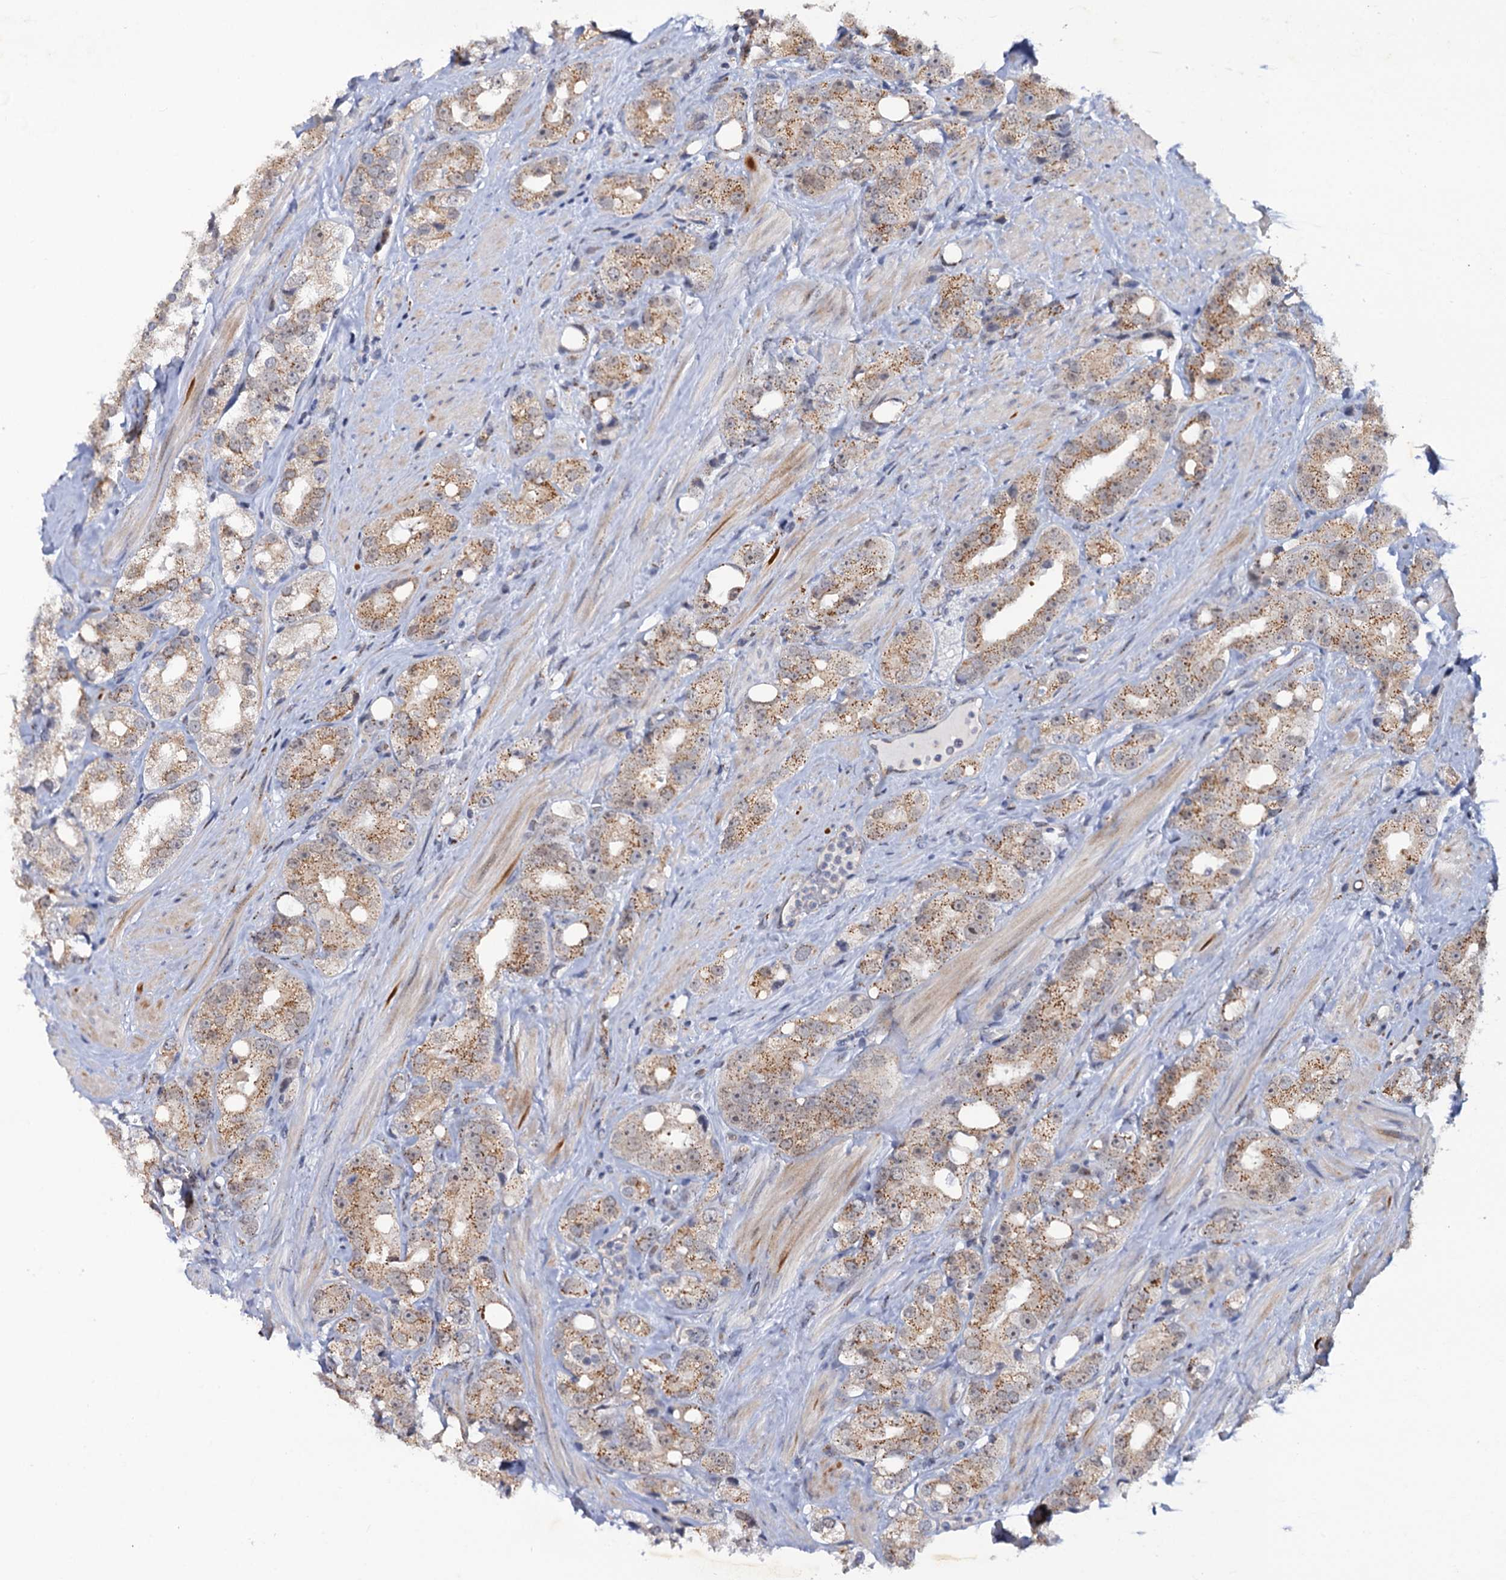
{"staining": {"intensity": "moderate", "quantity": ">75%", "location": "cytoplasmic/membranous"}, "tissue": "prostate cancer", "cell_type": "Tumor cells", "image_type": "cancer", "snomed": [{"axis": "morphology", "description": "Adenocarcinoma, NOS"}, {"axis": "topography", "description": "Prostate"}], "caption": "Immunohistochemistry (IHC) of human prostate cancer (adenocarcinoma) exhibits medium levels of moderate cytoplasmic/membranous expression in about >75% of tumor cells.", "gene": "THAP2", "patient": {"sex": "male", "age": 79}}